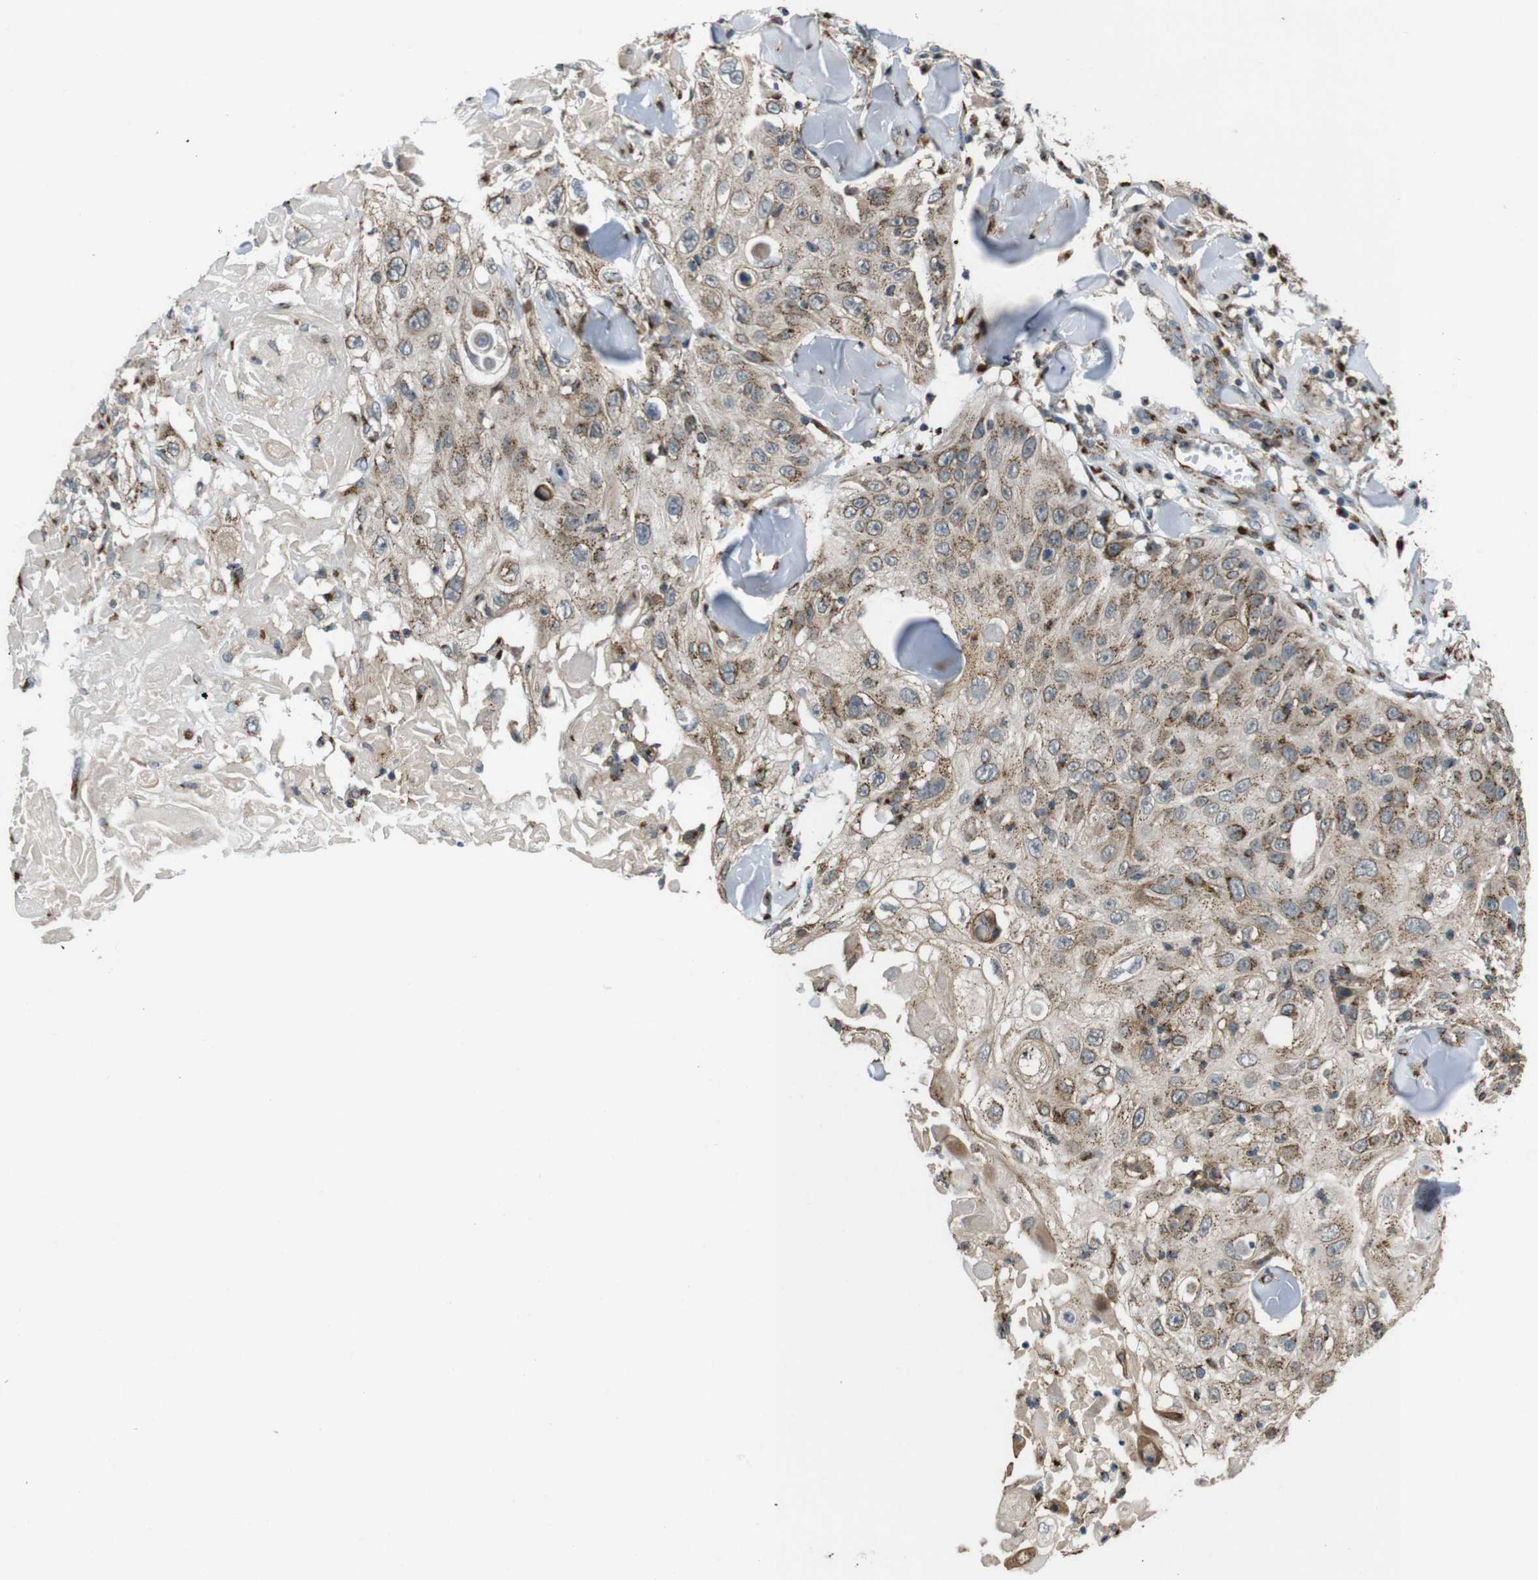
{"staining": {"intensity": "moderate", "quantity": ">75%", "location": "cytoplasmic/membranous"}, "tissue": "skin cancer", "cell_type": "Tumor cells", "image_type": "cancer", "snomed": [{"axis": "morphology", "description": "Squamous cell carcinoma, NOS"}, {"axis": "topography", "description": "Skin"}], "caption": "An image of human skin cancer (squamous cell carcinoma) stained for a protein demonstrates moderate cytoplasmic/membranous brown staining in tumor cells.", "gene": "ZFPL1", "patient": {"sex": "male", "age": 86}}